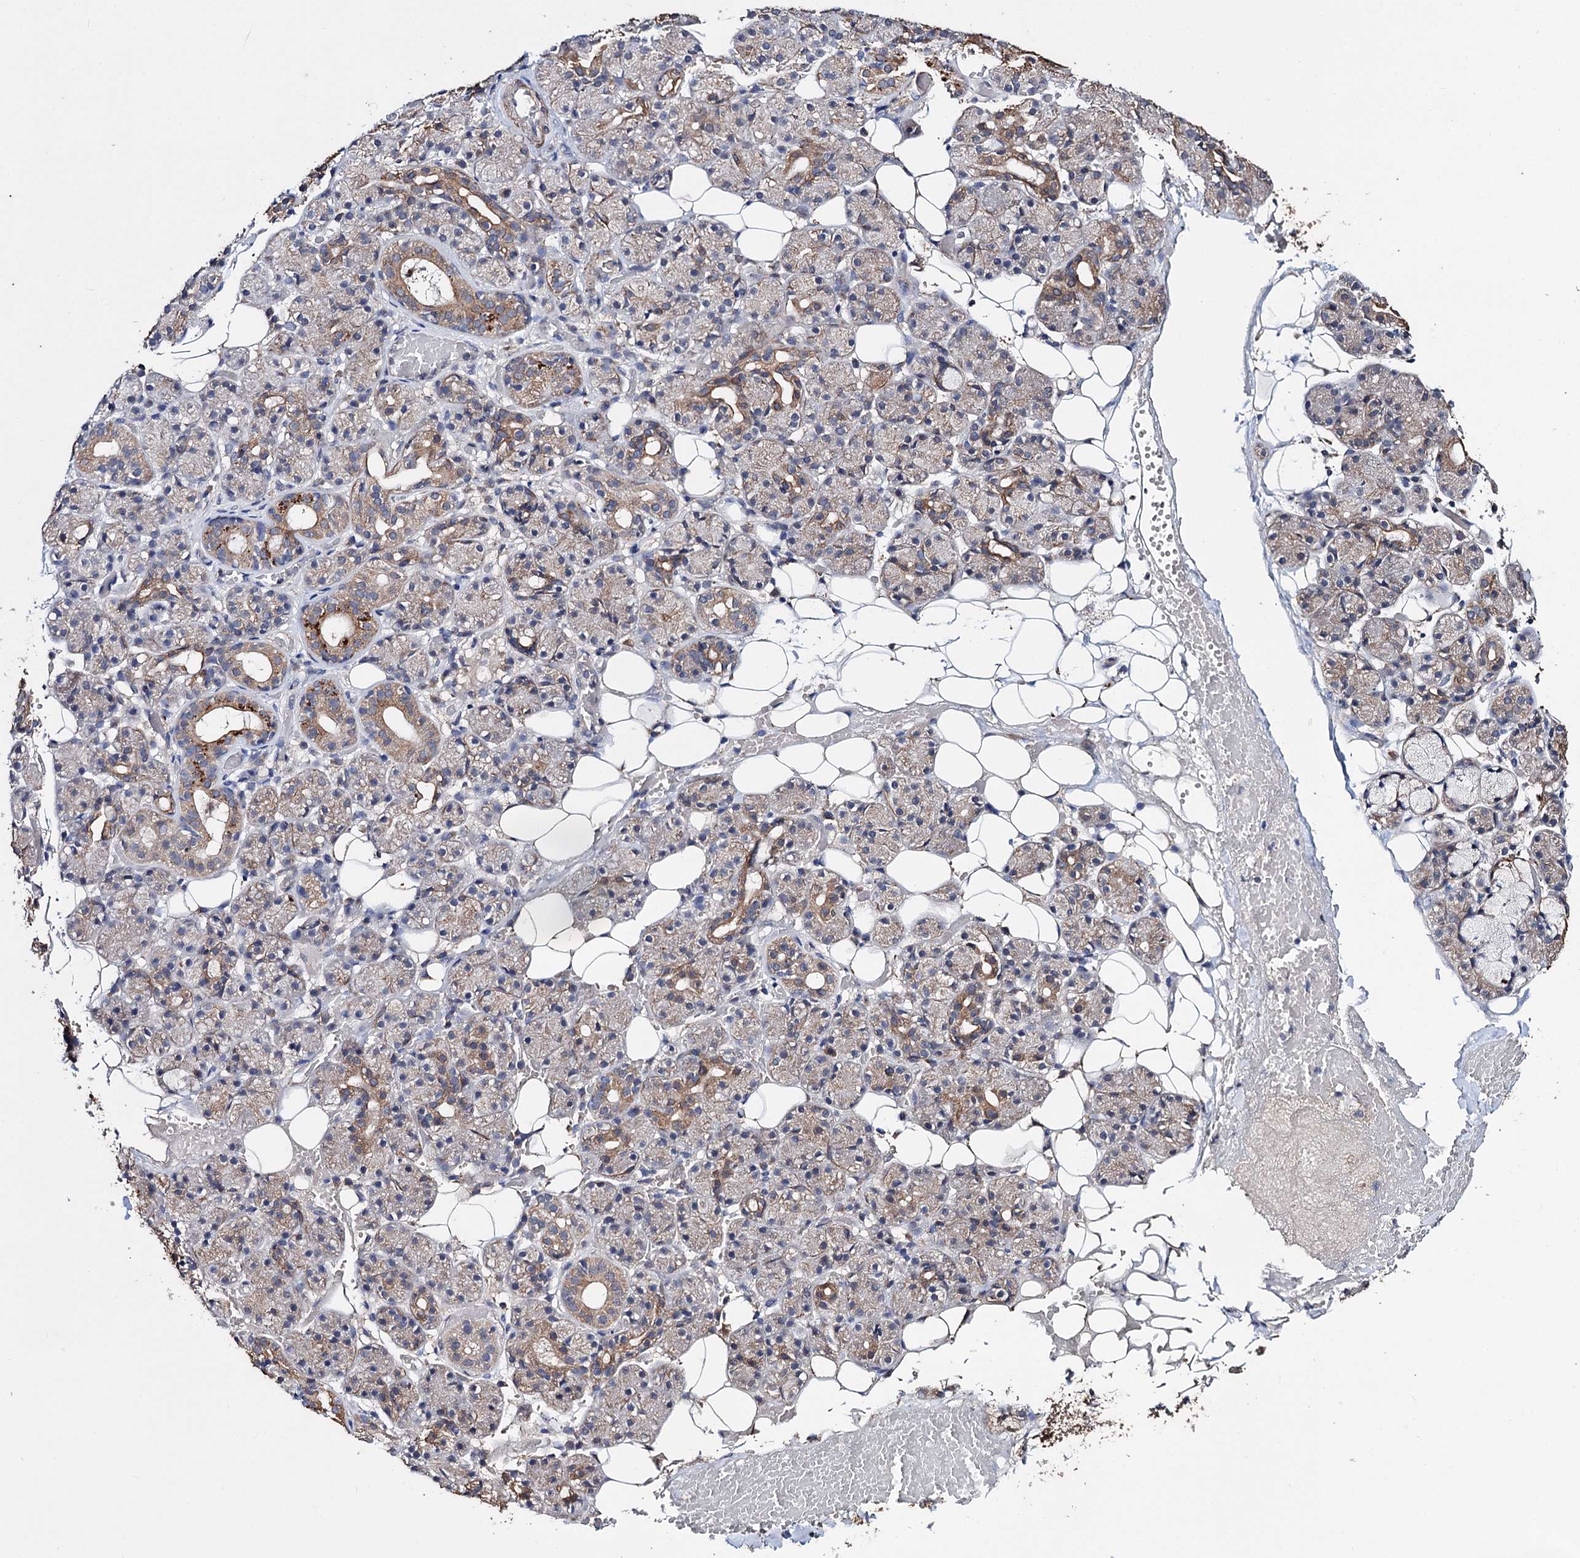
{"staining": {"intensity": "moderate", "quantity": "<25%", "location": "cytoplasmic/membranous"}, "tissue": "salivary gland", "cell_type": "Glandular cells", "image_type": "normal", "snomed": [{"axis": "morphology", "description": "Normal tissue, NOS"}, {"axis": "topography", "description": "Salivary gland"}], "caption": "Immunohistochemical staining of benign salivary gland exhibits low levels of moderate cytoplasmic/membranous positivity in about <25% of glandular cells. The staining was performed using DAB to visualize the protein expression in brown, while the nuclei were stained in blue with hematoxylin (Magnification: 20x).", "gene": "CLPB", "patient": {"sex": "male", "age": 63}}